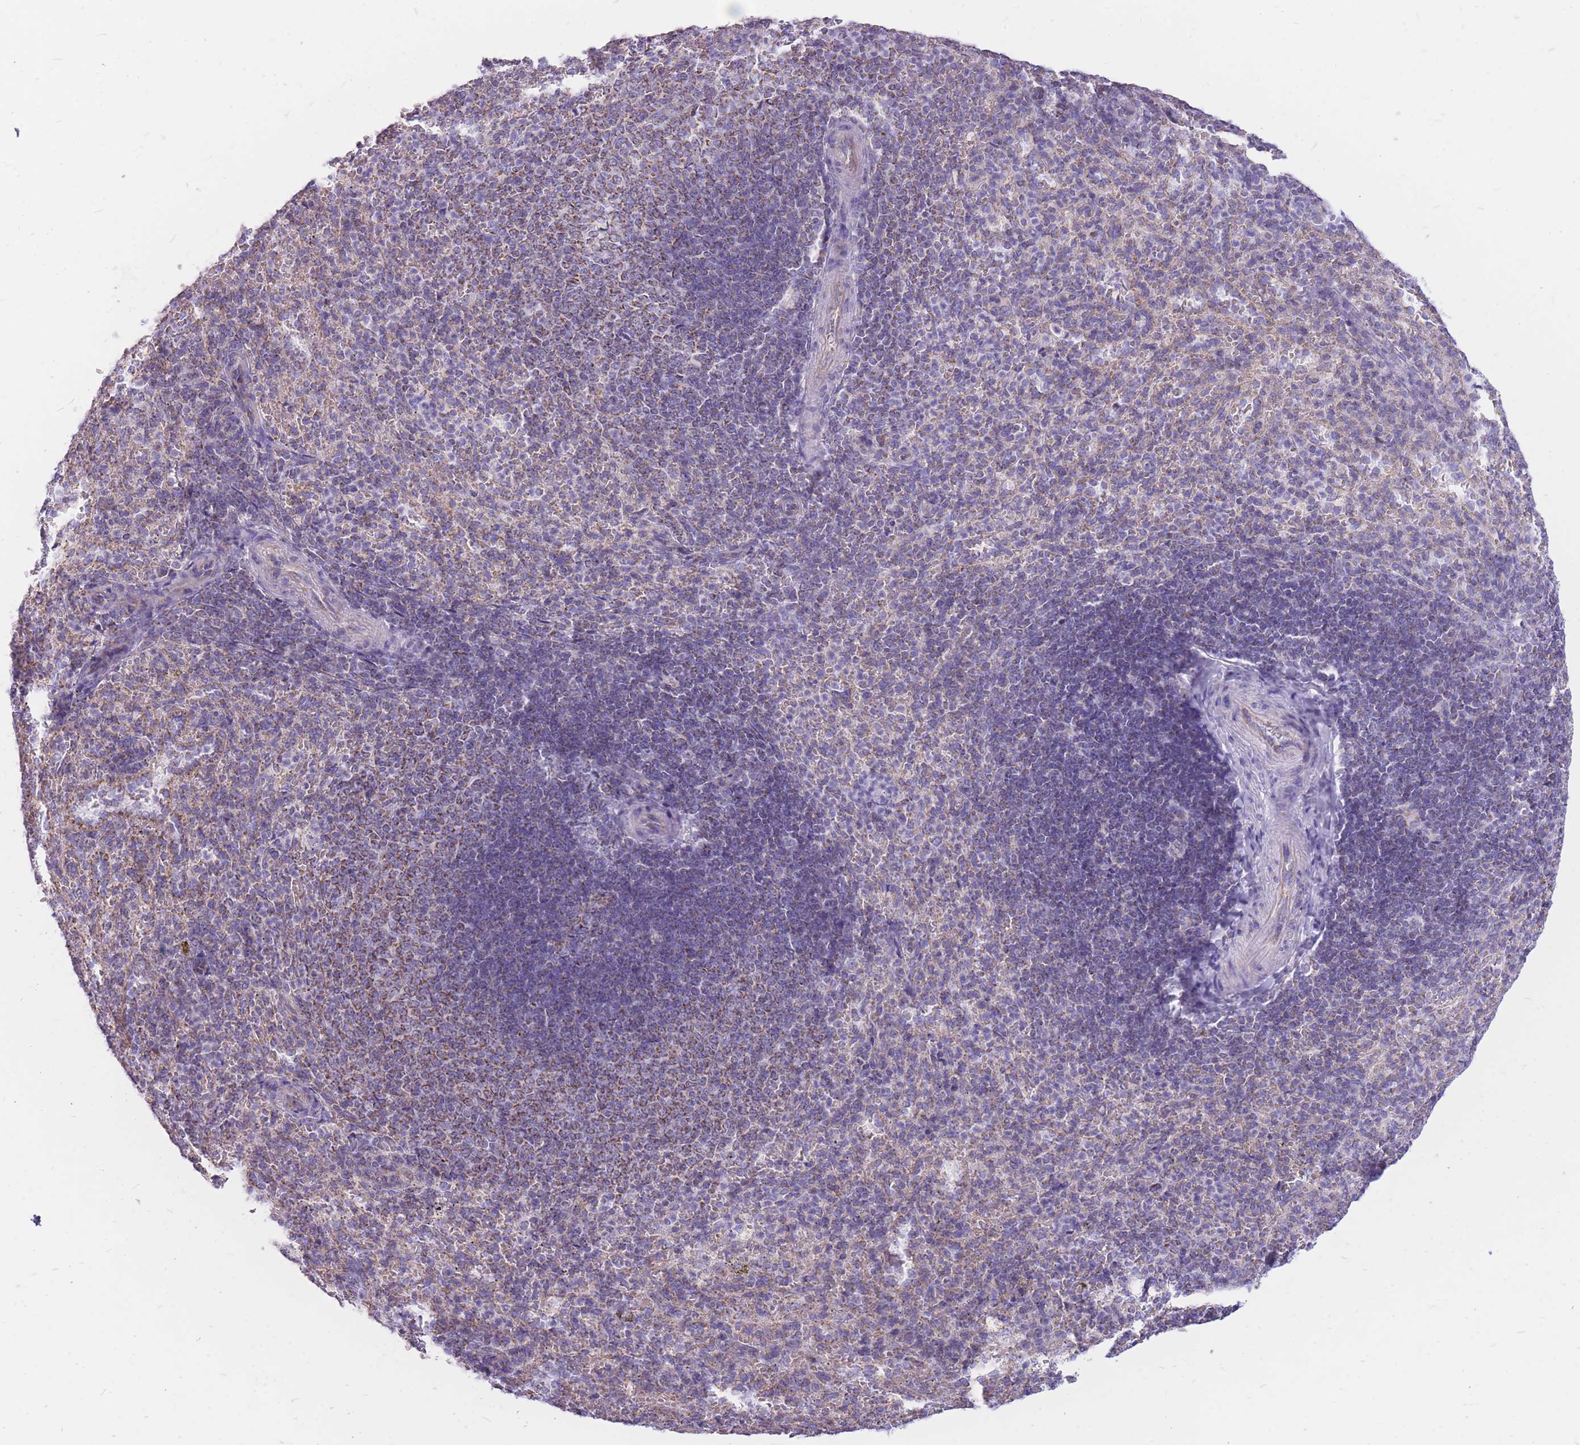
{"staining": {"intensity": "negative", "quantity": "none", "location": "none"}, "tissue": "spleen", "cell_type": "Cells in red pulp", "image_type": "normal", "snomed": [{"axis": "morphology", "description": "Normal tissue, NOS"}, {"axis": "topography", "description": "Spleen"}], "caption": "Immunohistochemical staining of normal human spleen exhibits no significant staining in cells in red pulp.", "gene": "PCSK1", "patient": {"sex": "female", "age": 21}}